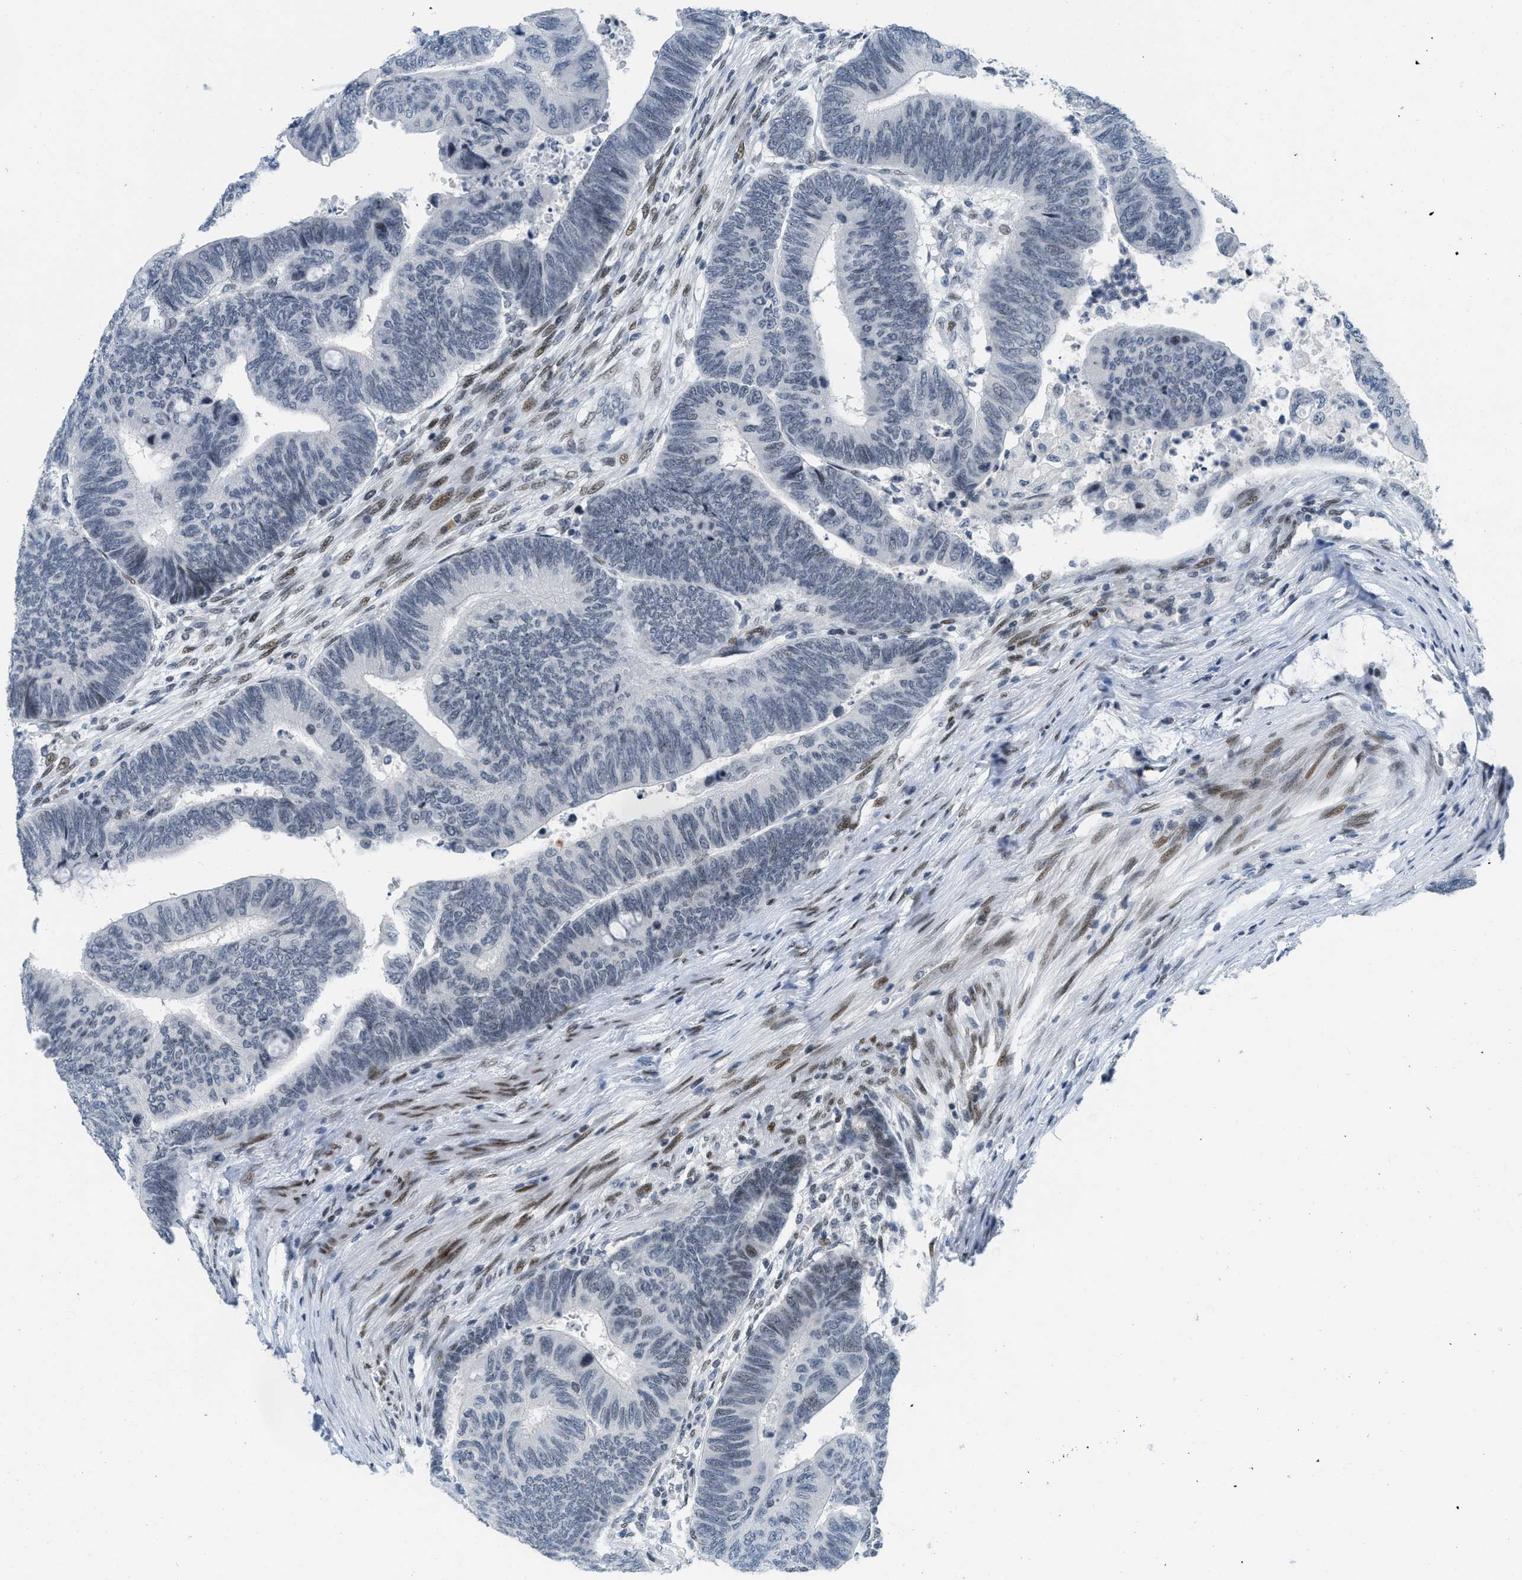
{"staining": {"intensity": "negative", "quantity": "none", "location": "none"}, "tissue": "colorectal cancer", "cell_type": "Tumor cells", "image_type": "cancer", "snomed": [{"axis": "morphology", "description": "Normal tissue, NOS"}, {"axis": "morphology", "description": "Adenocarcinoma, NOS"}, {"axis": "topography", "description": "Rectum"}, {"axis": "topography", "description": "Peripheral nerve tissue"}], "caption": "Immunohistochemical staining of colorectal cancer (adenocarcinoma) displays no significant positivity in tumor cells.", "gene": "PBX1", "patient": {"sex": "male", "age": 92}}